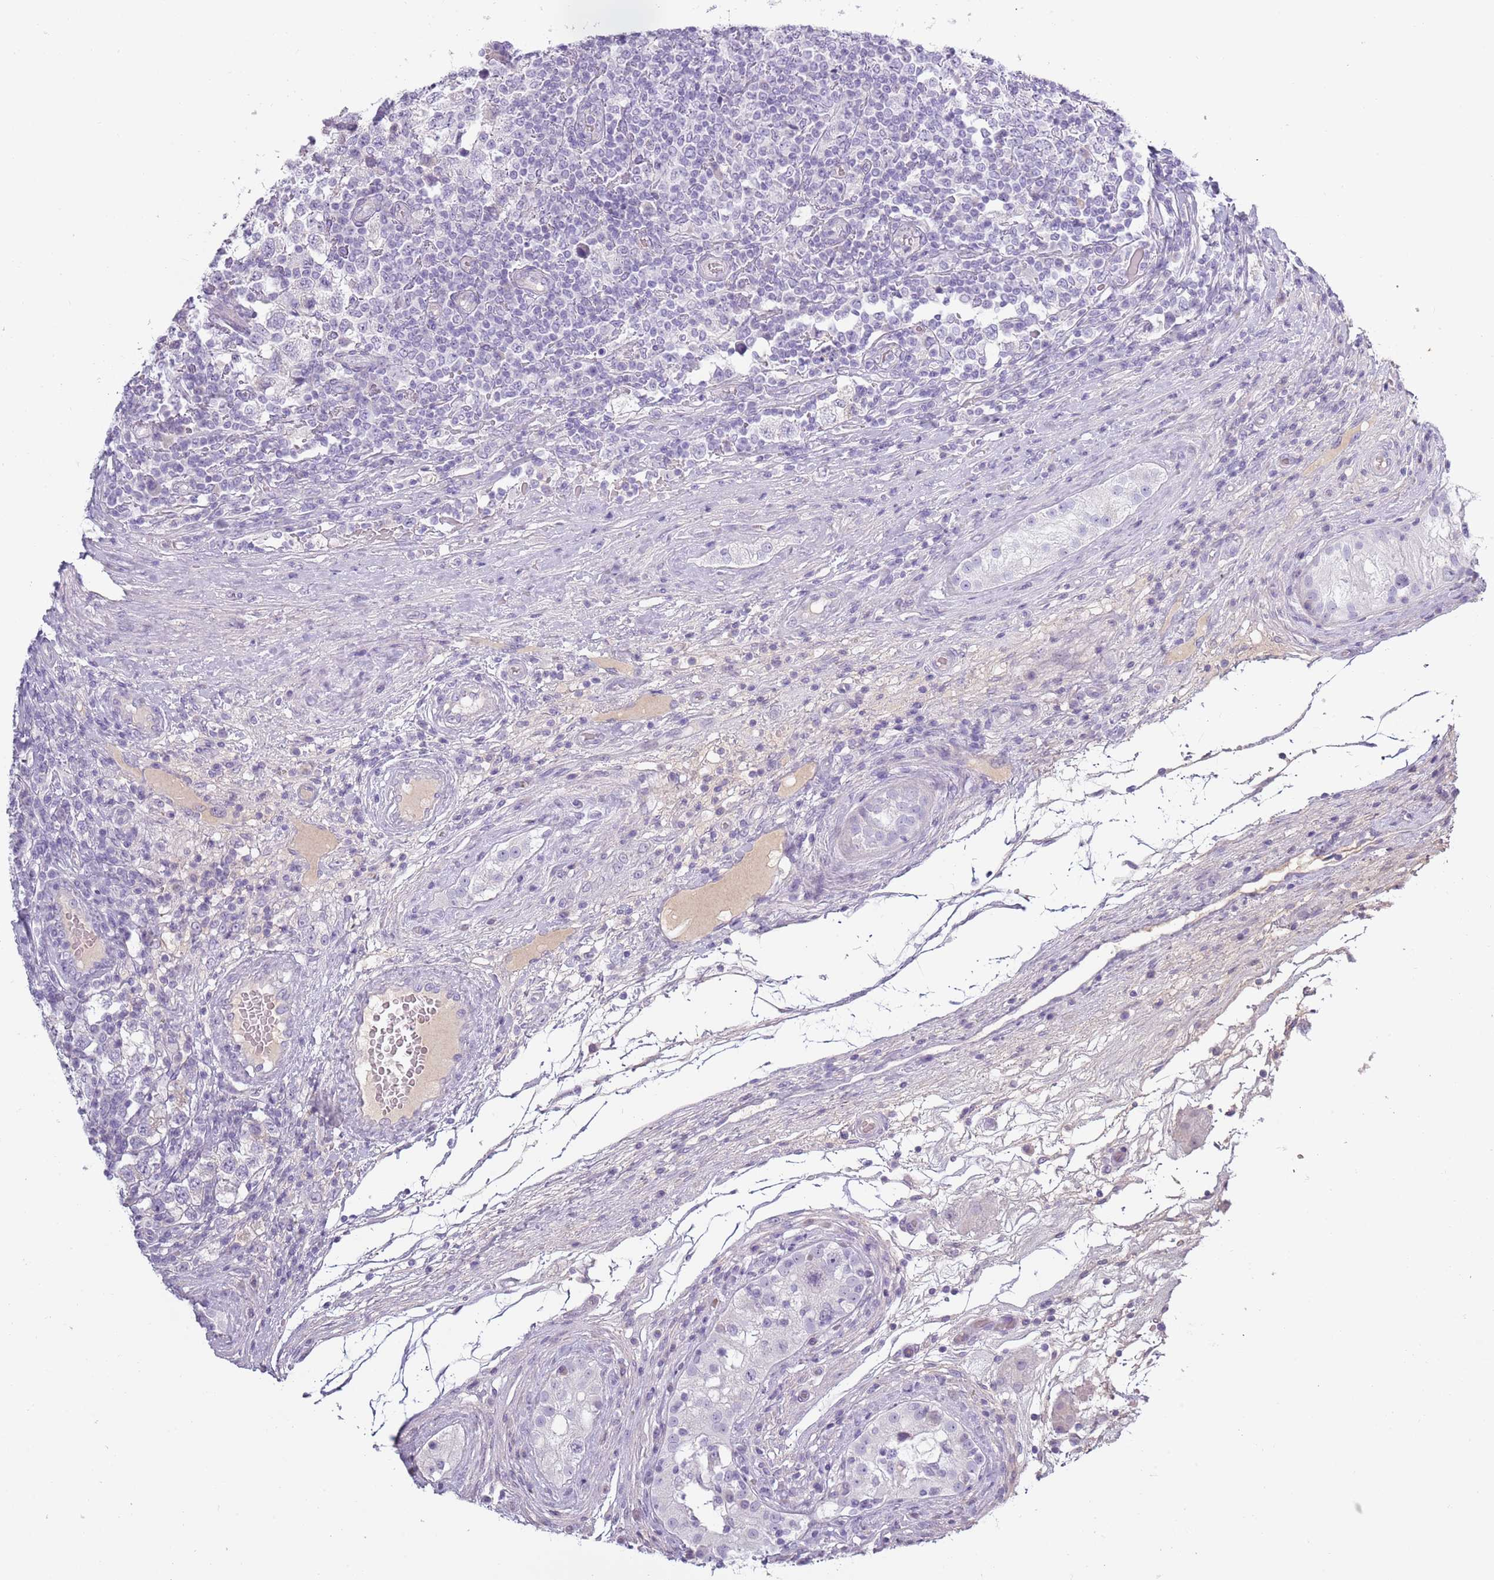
{"staining": {"intensity": "negative", "quantity": "none", "location": "none"}, "tissue": "testis cancer", "cell_type": "Tumor cells", "image_type": "cancer", "snomed": [{"axis": "morphology", "description": "Seminoma, NOS"}, {"axis": "topography", "description": "Testis"}], "caption": "There is no significant expression in tumor cells of testis cancer (seminoma).", "gene": "TNFRSF6B", "patient": {"sex": "male", "age": 34}}